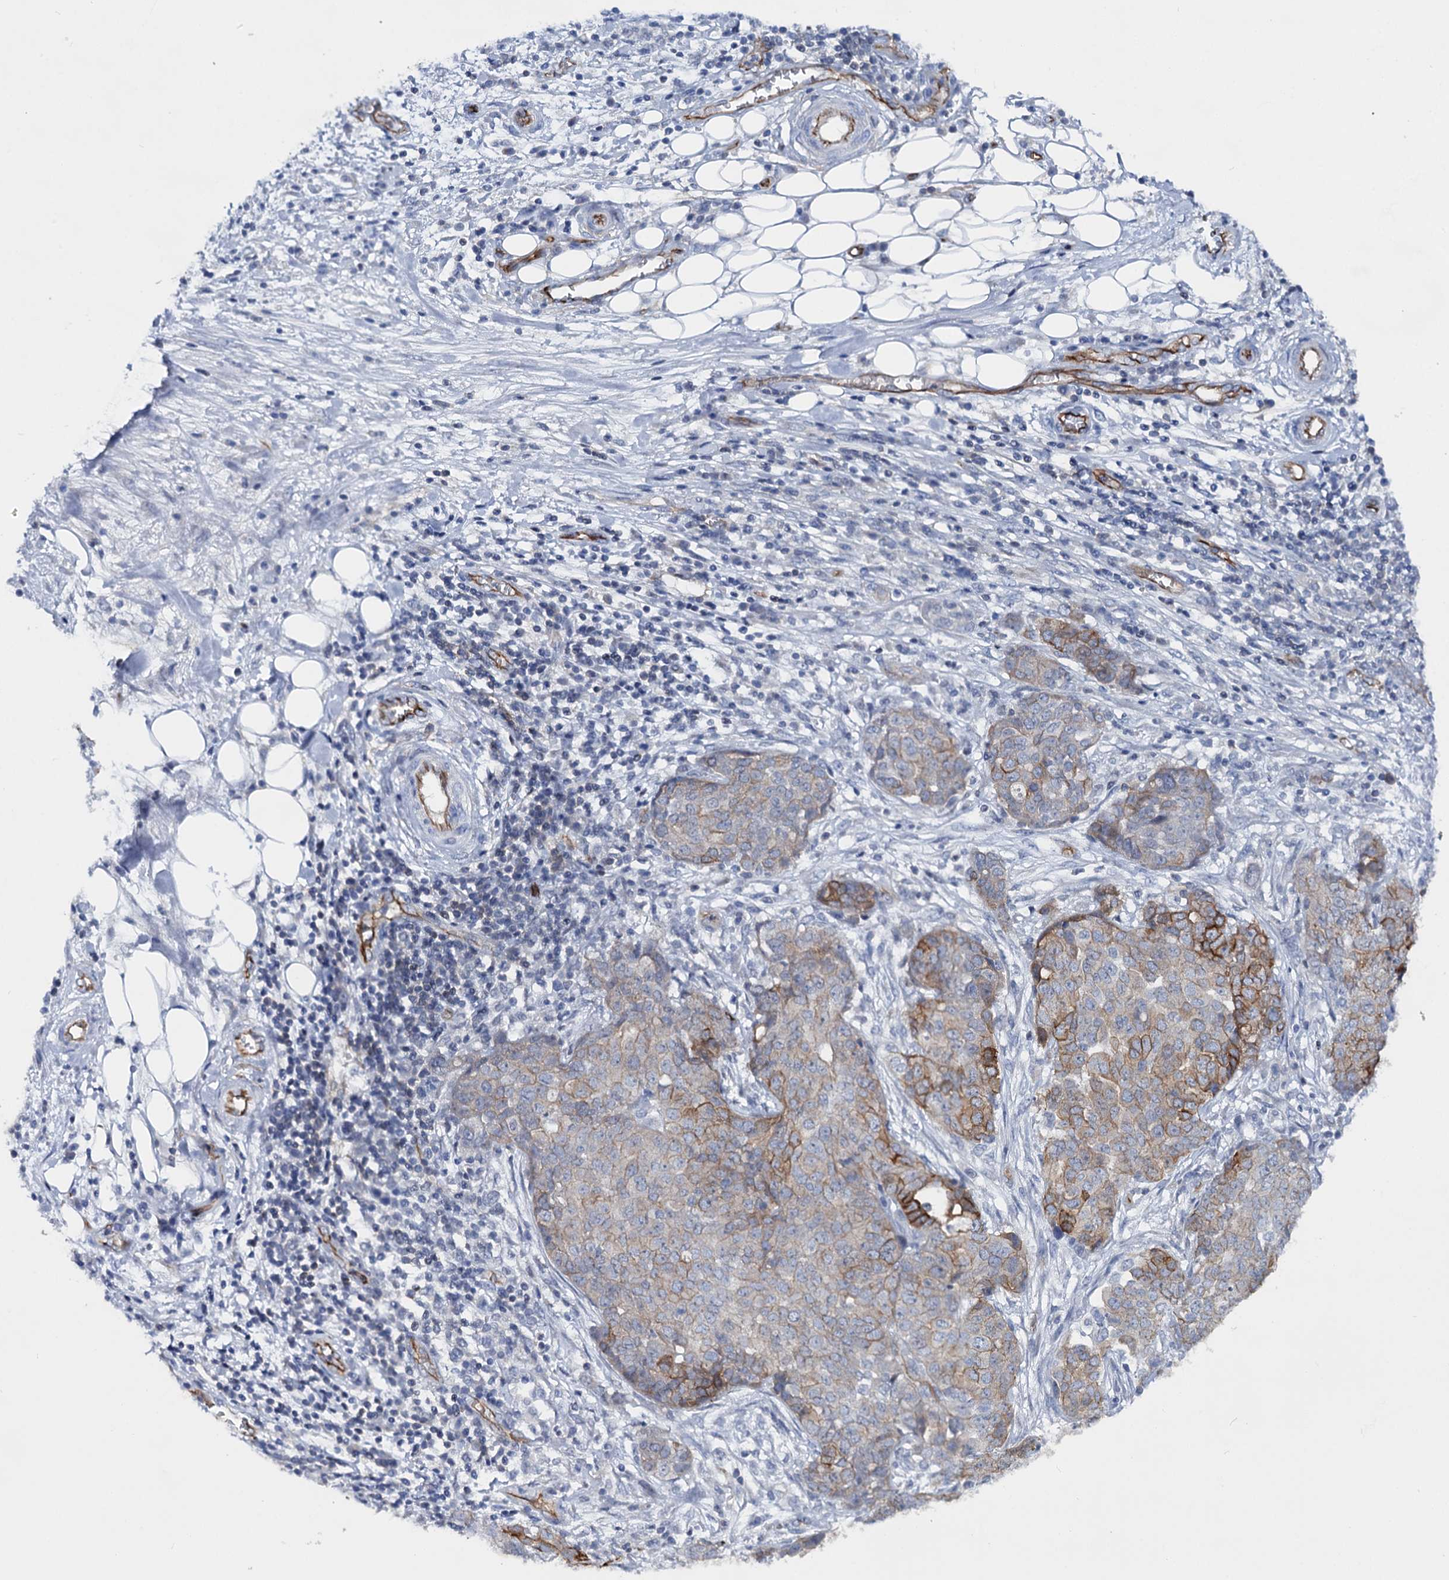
{"staining": {"intensity": "moderate", "quantity": "25%-75%", "location": "cytoplasmic/membranous"}, "tissue": "ovarian cancer", "cell_type": "Tumor cells", "image_type": "cancer", "snomed": [{"axis": "morphology", "description": "Cystadenocarcinoma, serous, NOS"}, {"axis": "topography", "description": "Soft tissue"}, {"axis": "topography", "description": "Ovary"}], "caption": "Approximately 25%-75% of tumor cells in human serous cystadenocarcinoma (ovarian) reveal moderate cytoplasmic/membranous protein positivity as visualized by brown immunohistochemical staining.", "gene": "ABLIM1", "patient": {"sex": "female", "age": 57}}